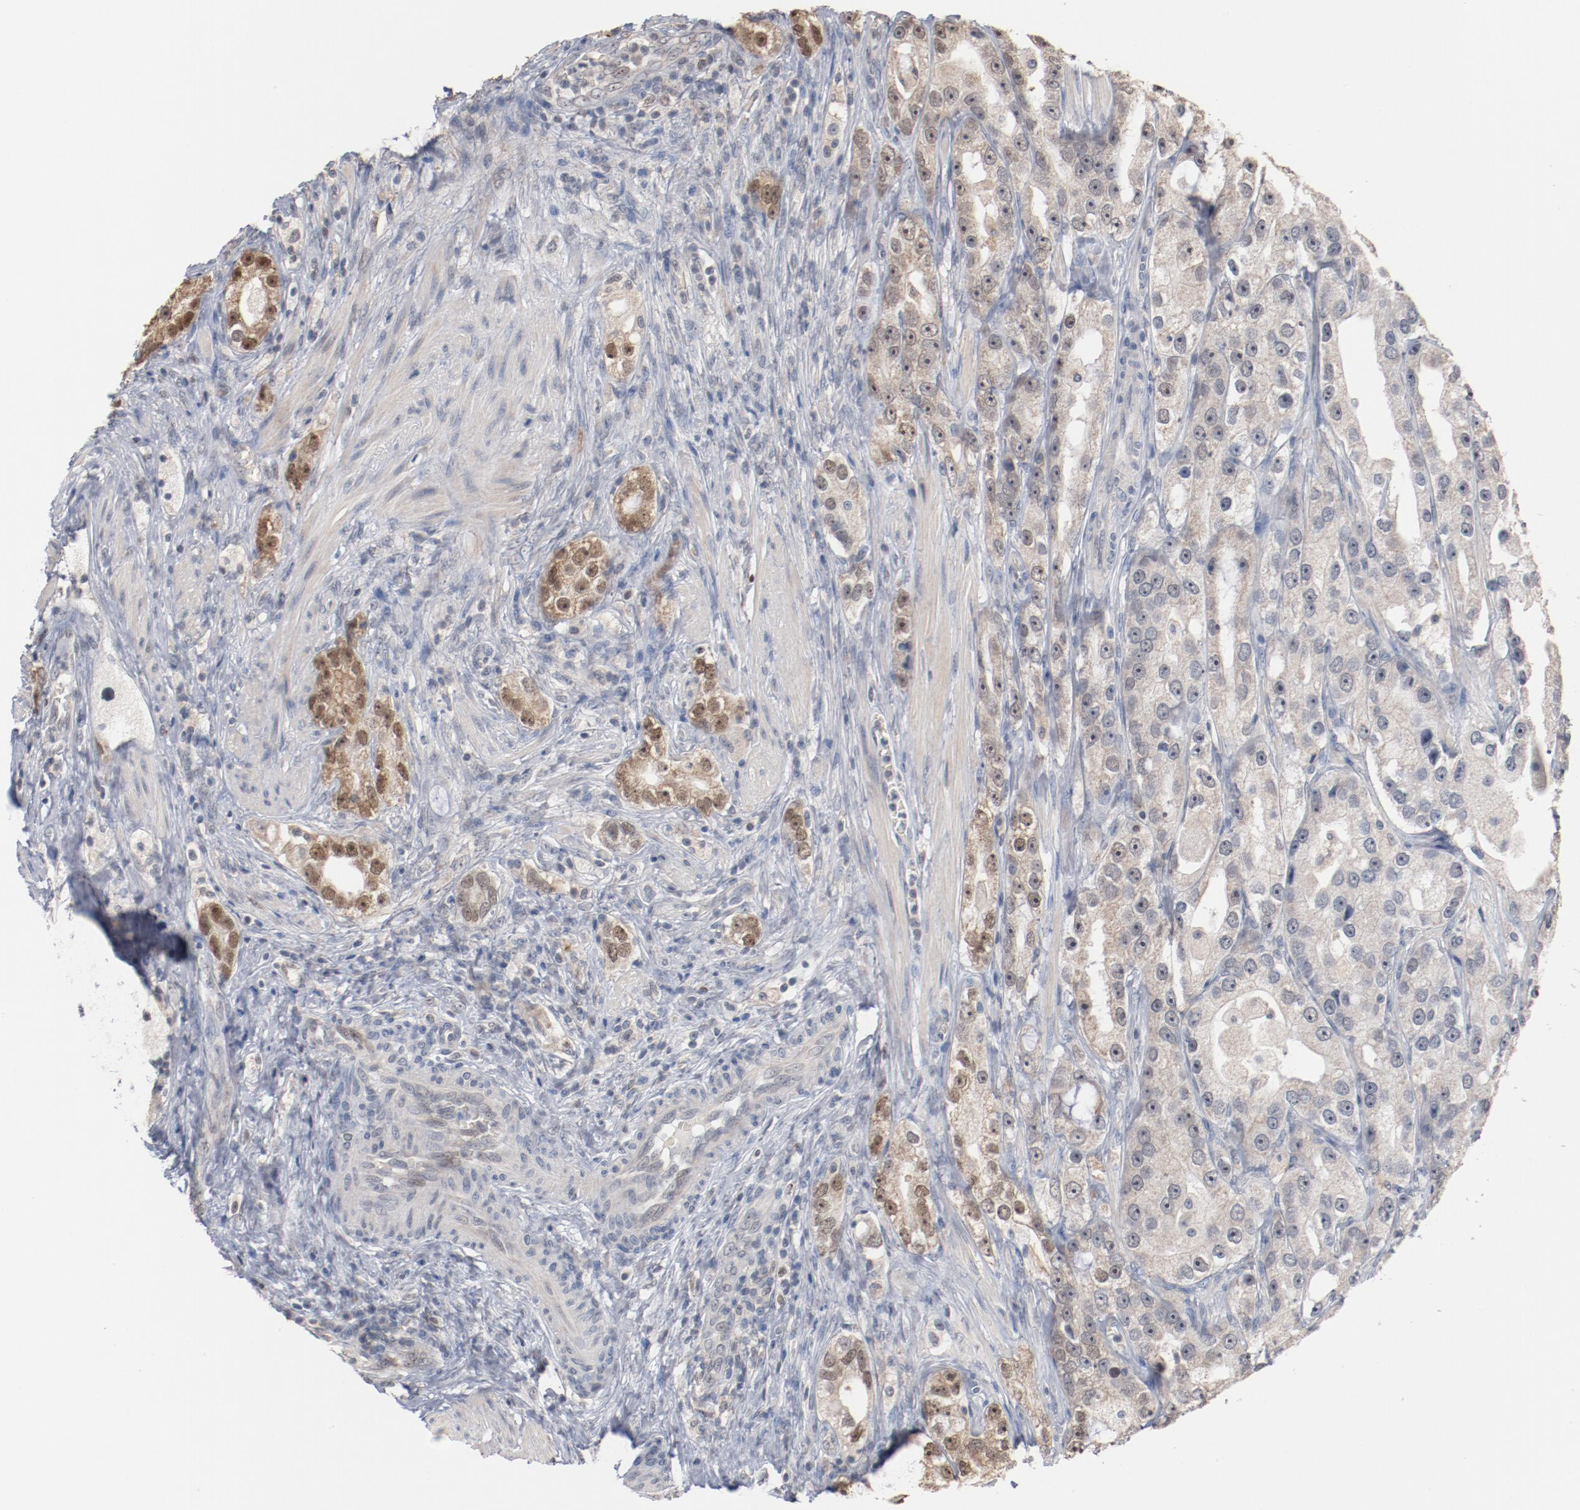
{"staining": {"intensity": "moderate", "quantity": "25%-75%", "location": "nuclear"}, "tissue": "prostate cancer", "cell_type": "Tumor cells", "image_type": "cancer", "snomed": [{"axis": "morphology", "description": "Adenocarcinoma, High grade"}, {"axis": "topography", "description": "Prostate"}], "caption": "Immunohistochemistry (IHC) histopathology image of prostate cancer (adenocarcinoma (high-grade)) stained for a protein (brown), which demonstrates medium levels of moderate nuclear positivity in approximately 25%-75% of tumor cells.", "gene": "ERICH1", "patient": {"sex": "male", "age": 63}}